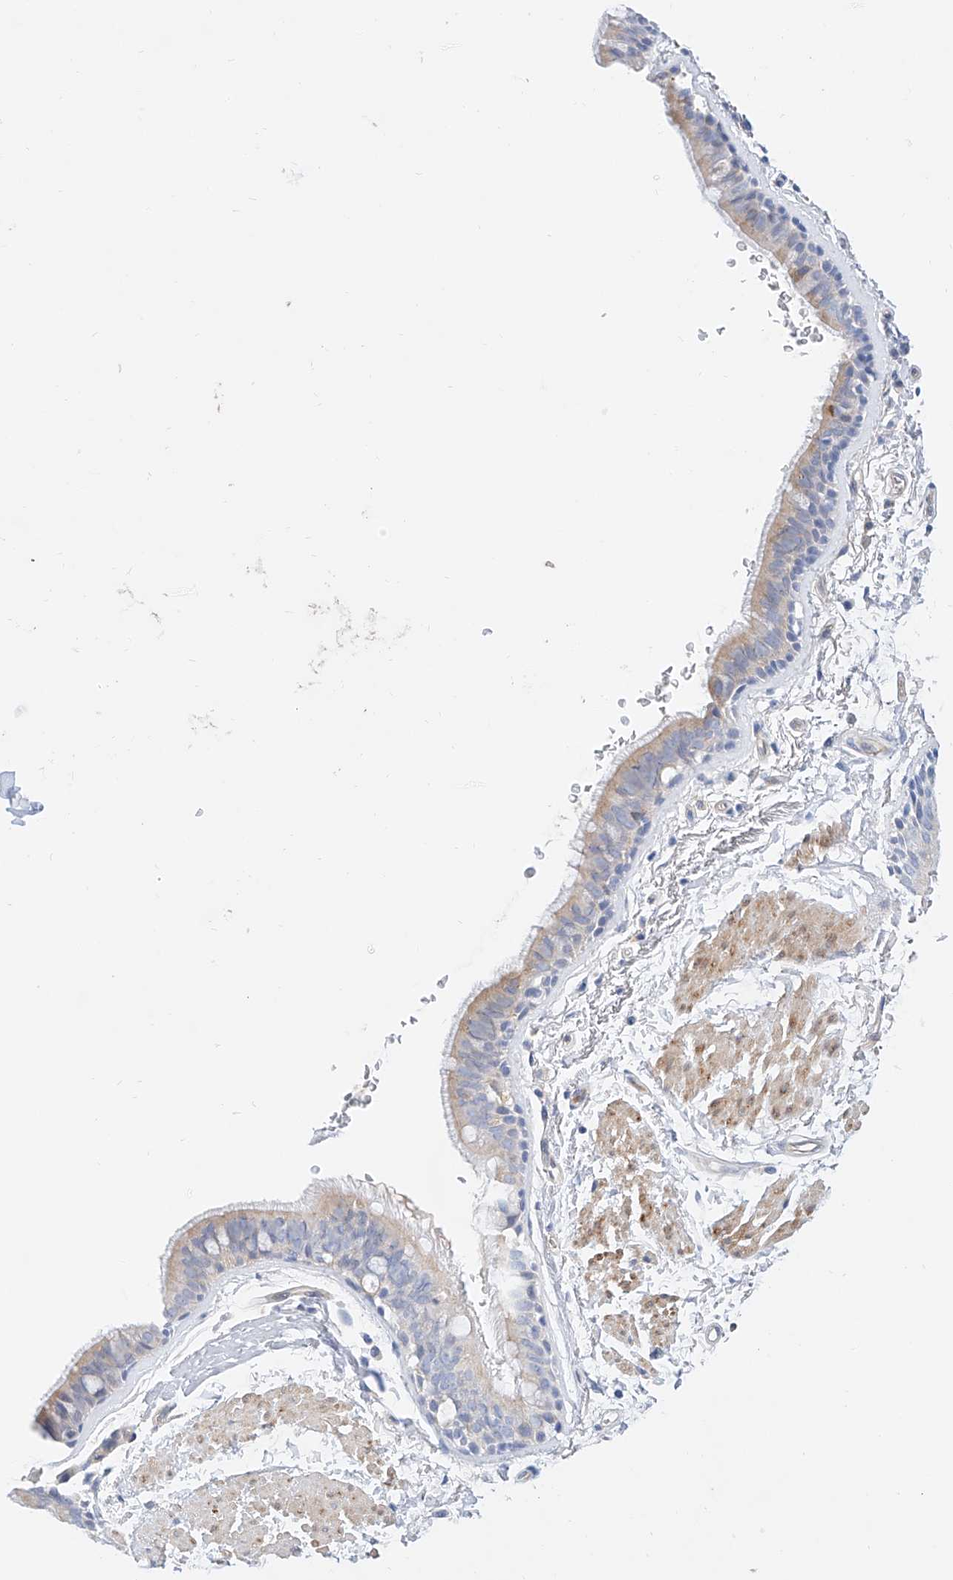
{"staining": {"intensity": "weak", "quantity": "25%-75%", "location": "cytoplasmic/membranous"}, "tissue": "bronchus", "cell_type": "Respiratory epithelial cells", "image_type": "normal", "snomed": [{"axis": "morphology", "description": "Normal tissue, NOS"}, {"axis": "topography", "description": "Lymph node"}, {"axis": "topography", "description": "Bronchus"}], "caption": "Weak cytoplasmic/membranous staining is seen in approximately 25%-75% of respiratory epithelial cells in benign bronchus.", "gene": "SBSPON", "patient": {"sex": "female", "age": 70}}